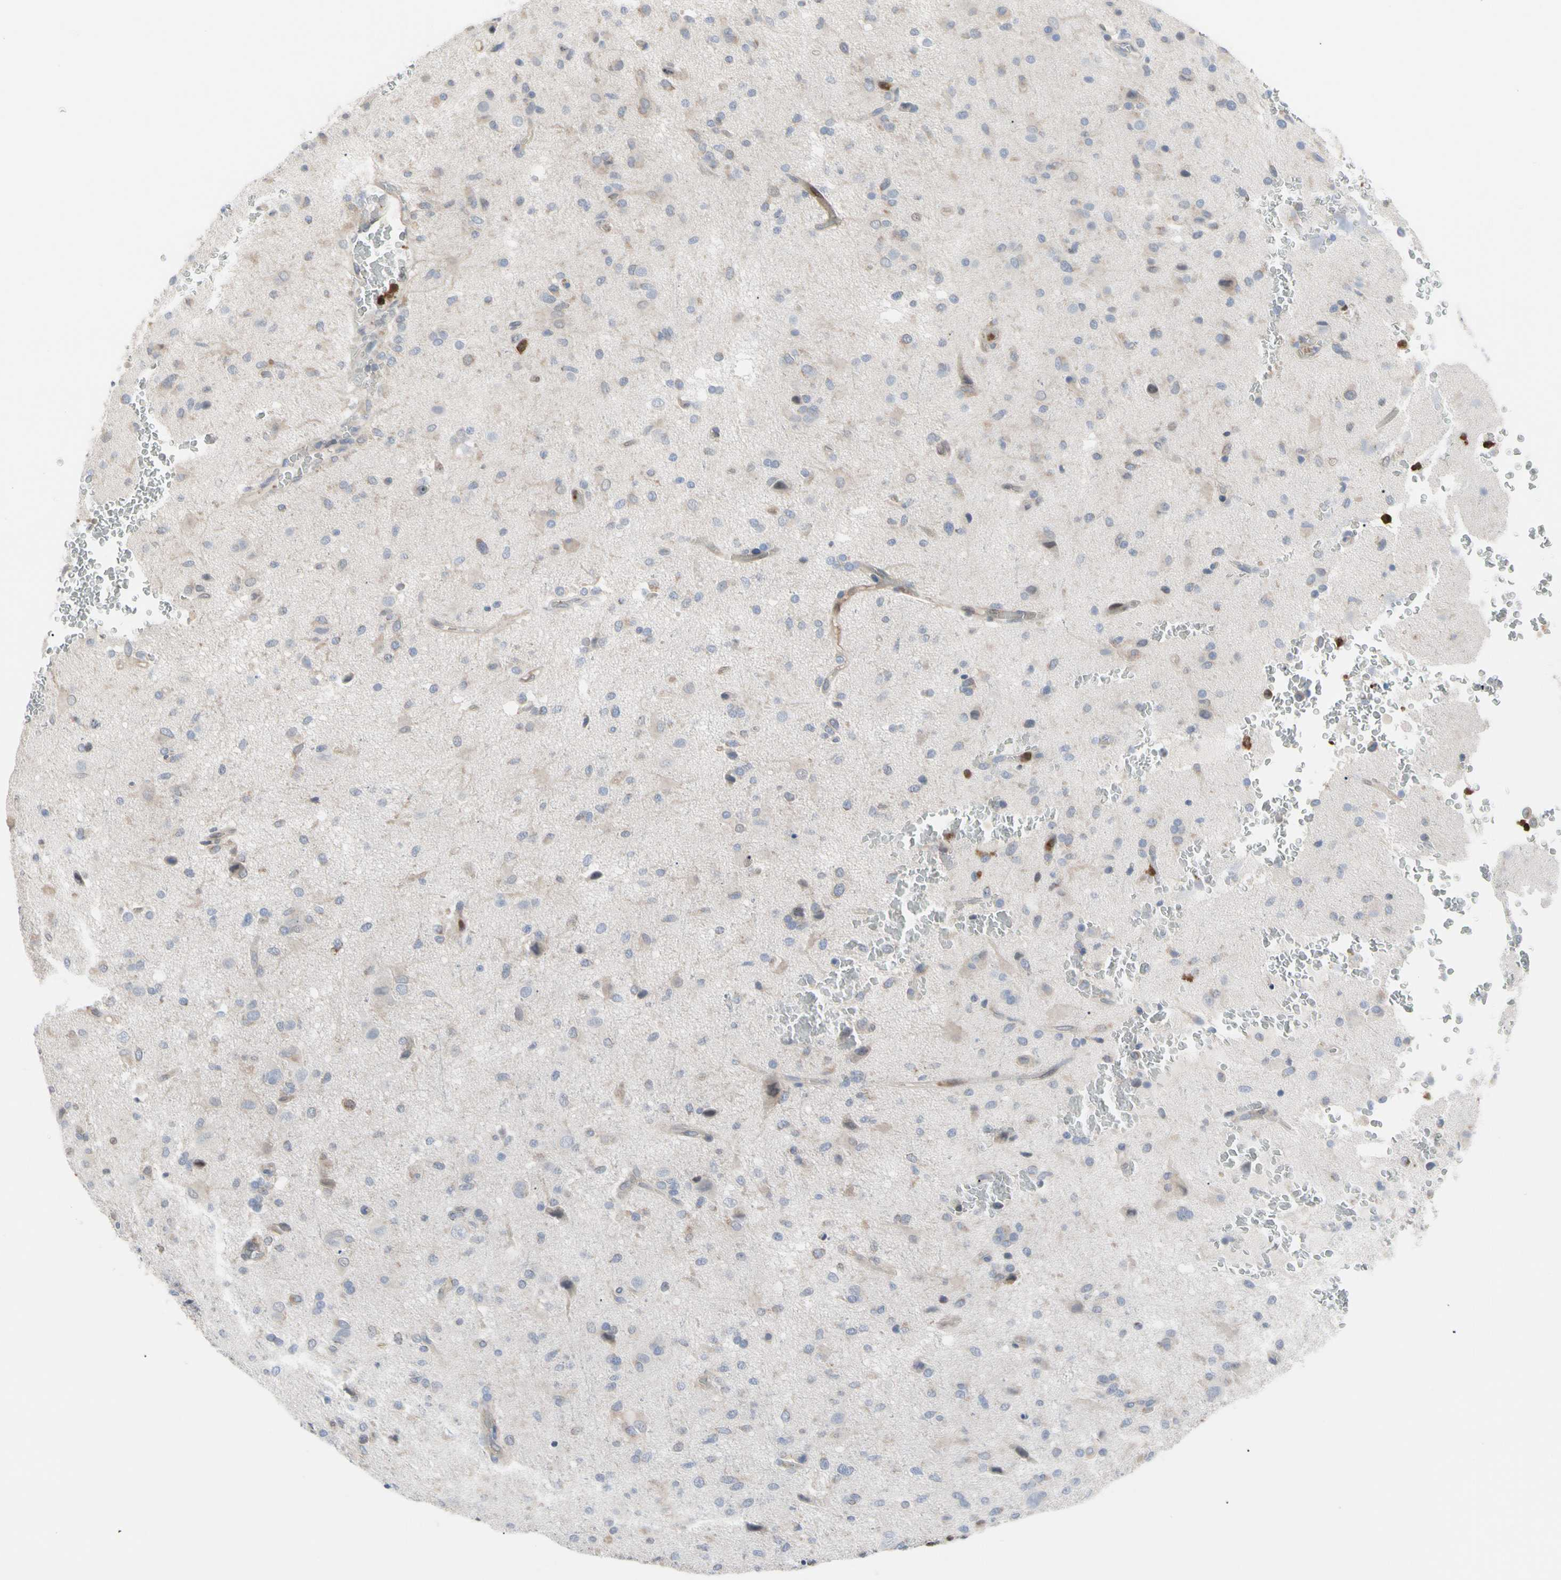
{"staining": {"intensity": "weak", "quantity": "<25%", "location": "cytoplasmic/membranous"}, "tissue": "glioma", "cell_type": "Tumor cells", "image_type": "cancer", "snomed": [{"axis": "morphology", "description": "Glioma, malignant, High grade"}, {"axis": "topography", "description": "Brain"}], "caption": "Immunohistochemistry (IHC) of glioma demonstrates no positivity in tumor cells. (DAB (3,3'-diaminobenzidine) immunohistochemistry (IHC) with hematoxylin counter stain).", "gene": "MCL1", "patient": {"sex": "male", "age": 71}}